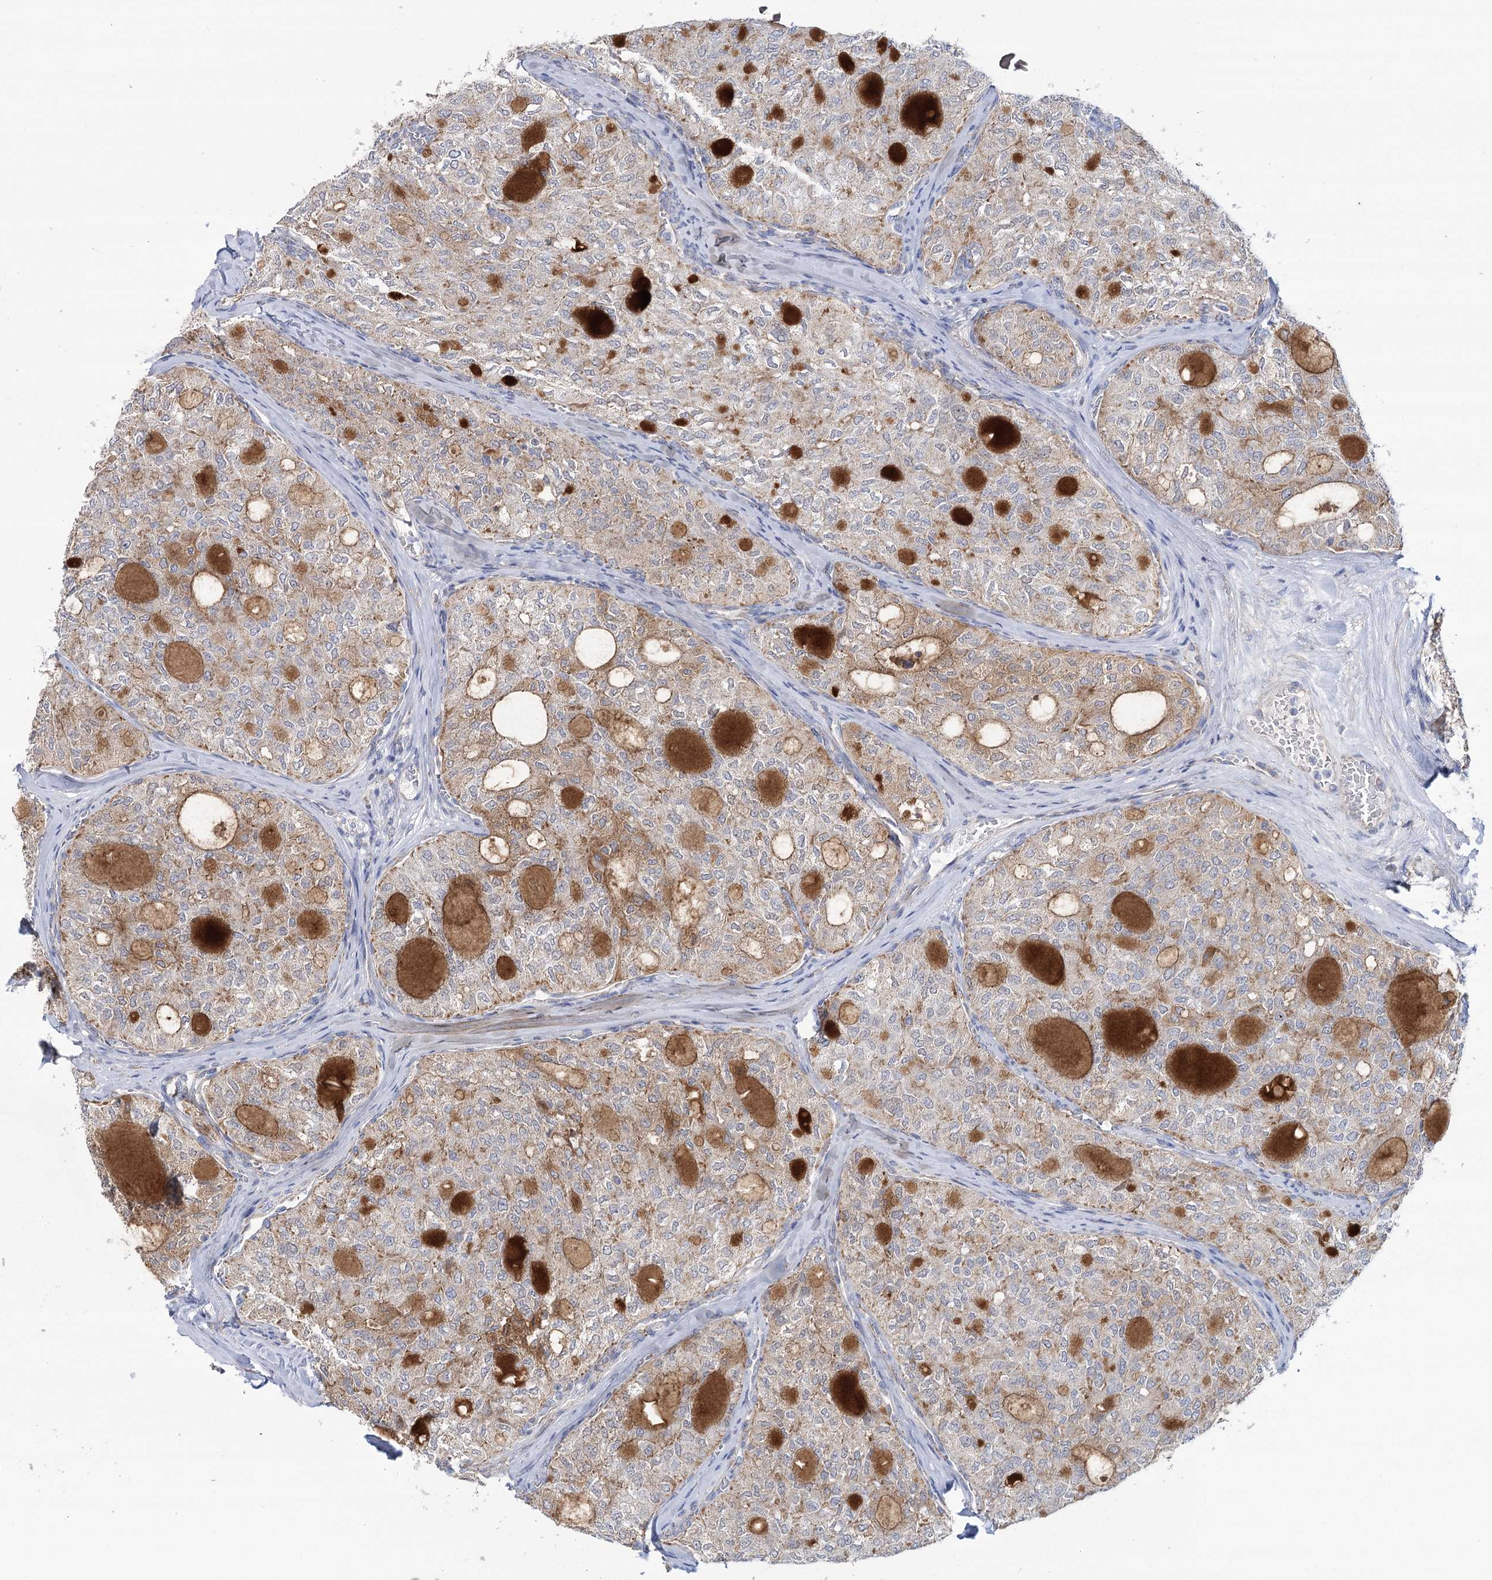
{"staining": {"intensity": "weak", "quantity": "<25%", "location": "cytoplasmic/membranous"}, "tissue": "thyroid cancer", "cell_type": "Tumor cells", "image_type": "cancer", "snomed": [{"axis": "morphology", "description": "Follicular adenoma carcinoma, NOS"}, {"axis": "topography", "description": "Thyroid gland"}], "caption": "The micrograph demonstrates no significant positivity in tumor cells of follicular adenoma carcinoma (thyroid).", "gene": "SNX7", "patient": {"sex": "male", "age": 75}}